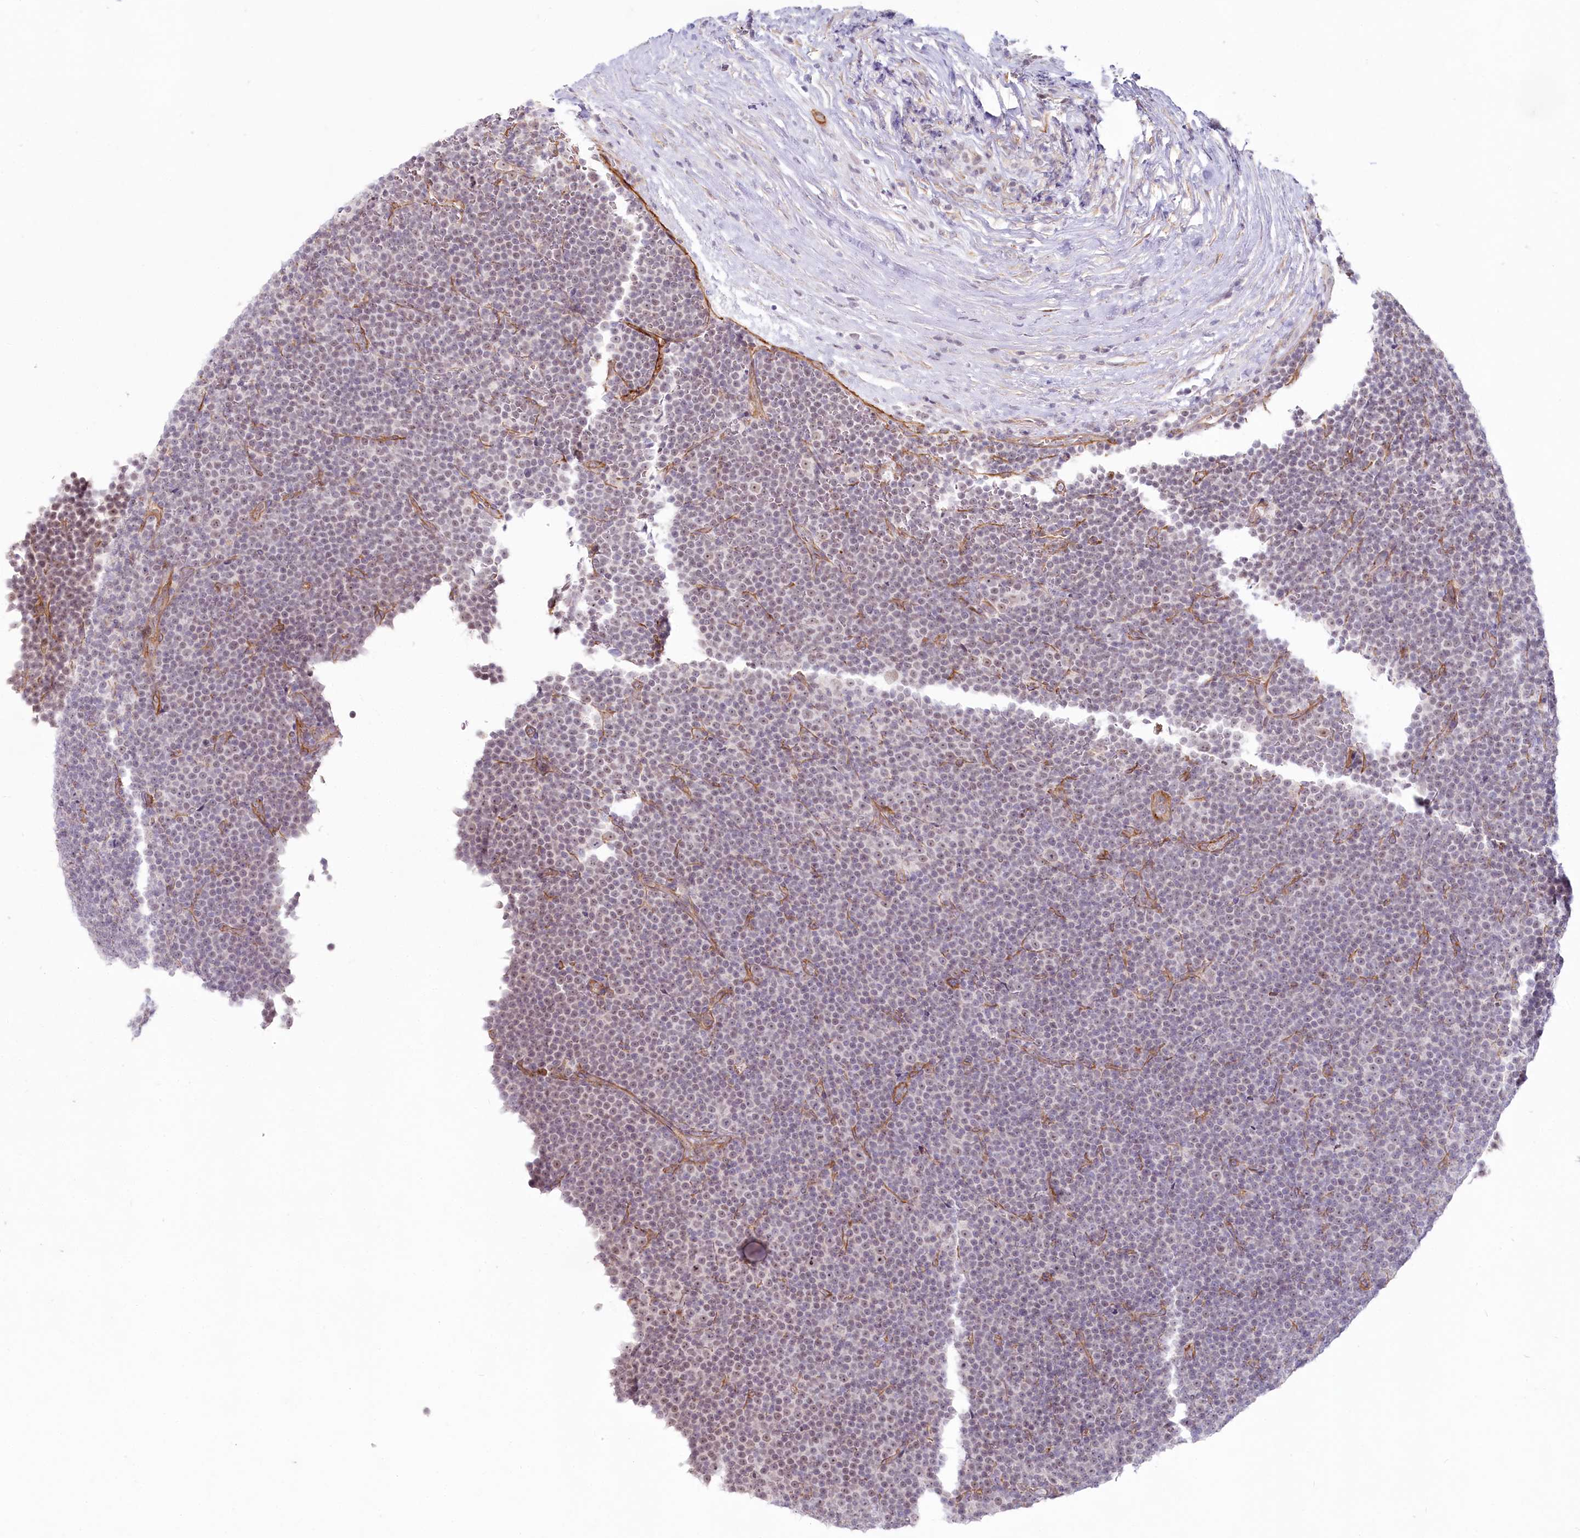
{"staining": {"intensity": "moderate", "quantity": "25%-75%", "location": "nuclear"}, "tissue": "lymphoma", "cell_type": "Tumor cells", "image_type": "cancer", "snomed": [{"axis": "morphology", "description": "Malignant lymphoma, non-Hodgkin's type, Low grade"}, {"axis": "topography", "description": "Lymph node"}], "caption": "IHC micrograph of neoplastic tissue: lymphoma stained using immunohistochemistry displays medium levels of moderate protein expression localized specifically in the nuclear of tumor cells, appearing as a nuclear brown color.", "gene": "ABHD8", "patient": {"sex": "female", "age": 67}}